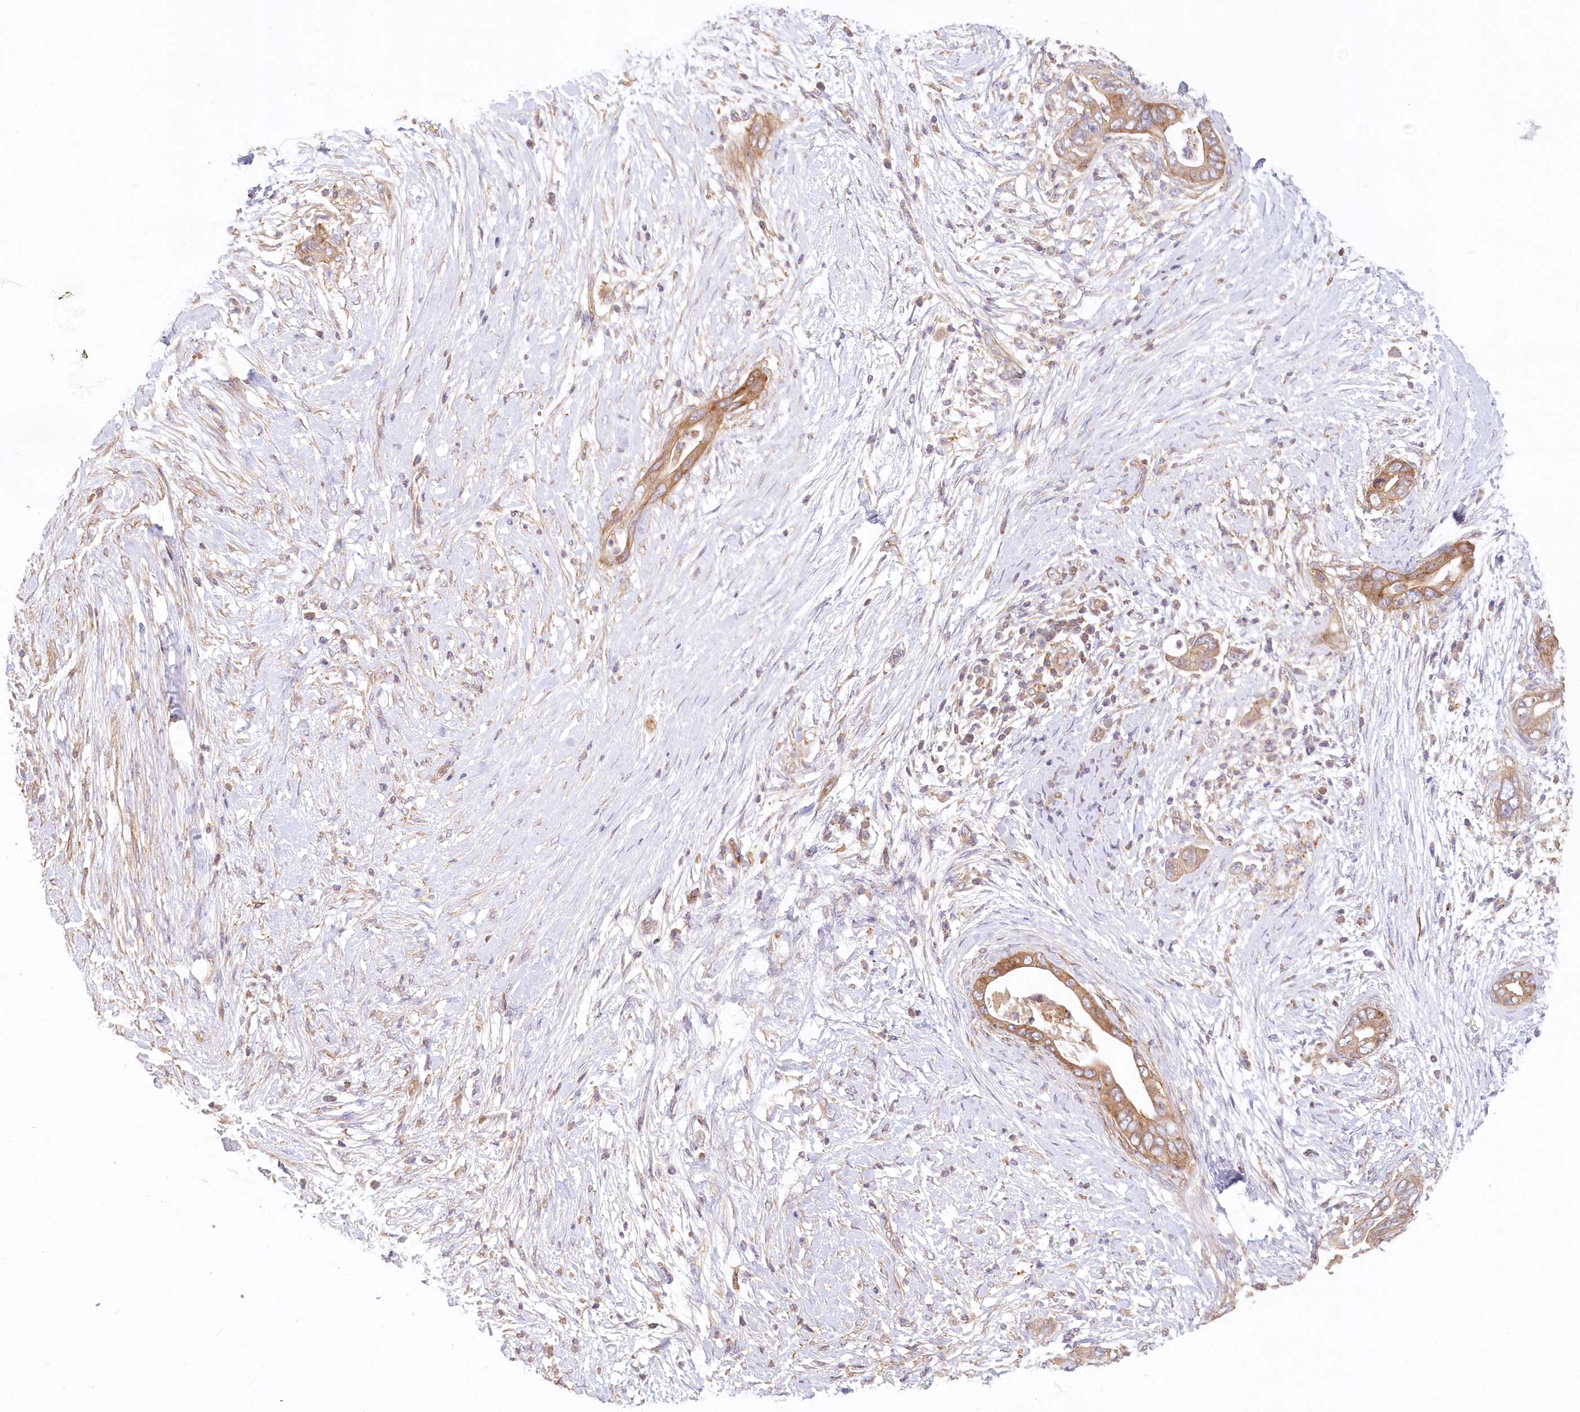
{"staining": {"intensity": "moderate", "quantity": ">75%", "location": "cytoplasmic/membranous"}, "tissue": "pancreatic cancer", "cell_type": "Tumor cells", "image_type": "cancer", "snomed": [{"axis": "morphology", "description": "Adenocarcinoma, NOS"}, {"axis": "topography", "description": "Pancreas"}], "caption": "The histopathology image reveals immunohistochemical staining of pancreatic cancer (adenocarcinoma). There is moderate cytoplasmic/membranous staining is present in approximately >75% of tumor cells.", "gene": "UMPS", "patient": {"sex": "male", "age": 75}}